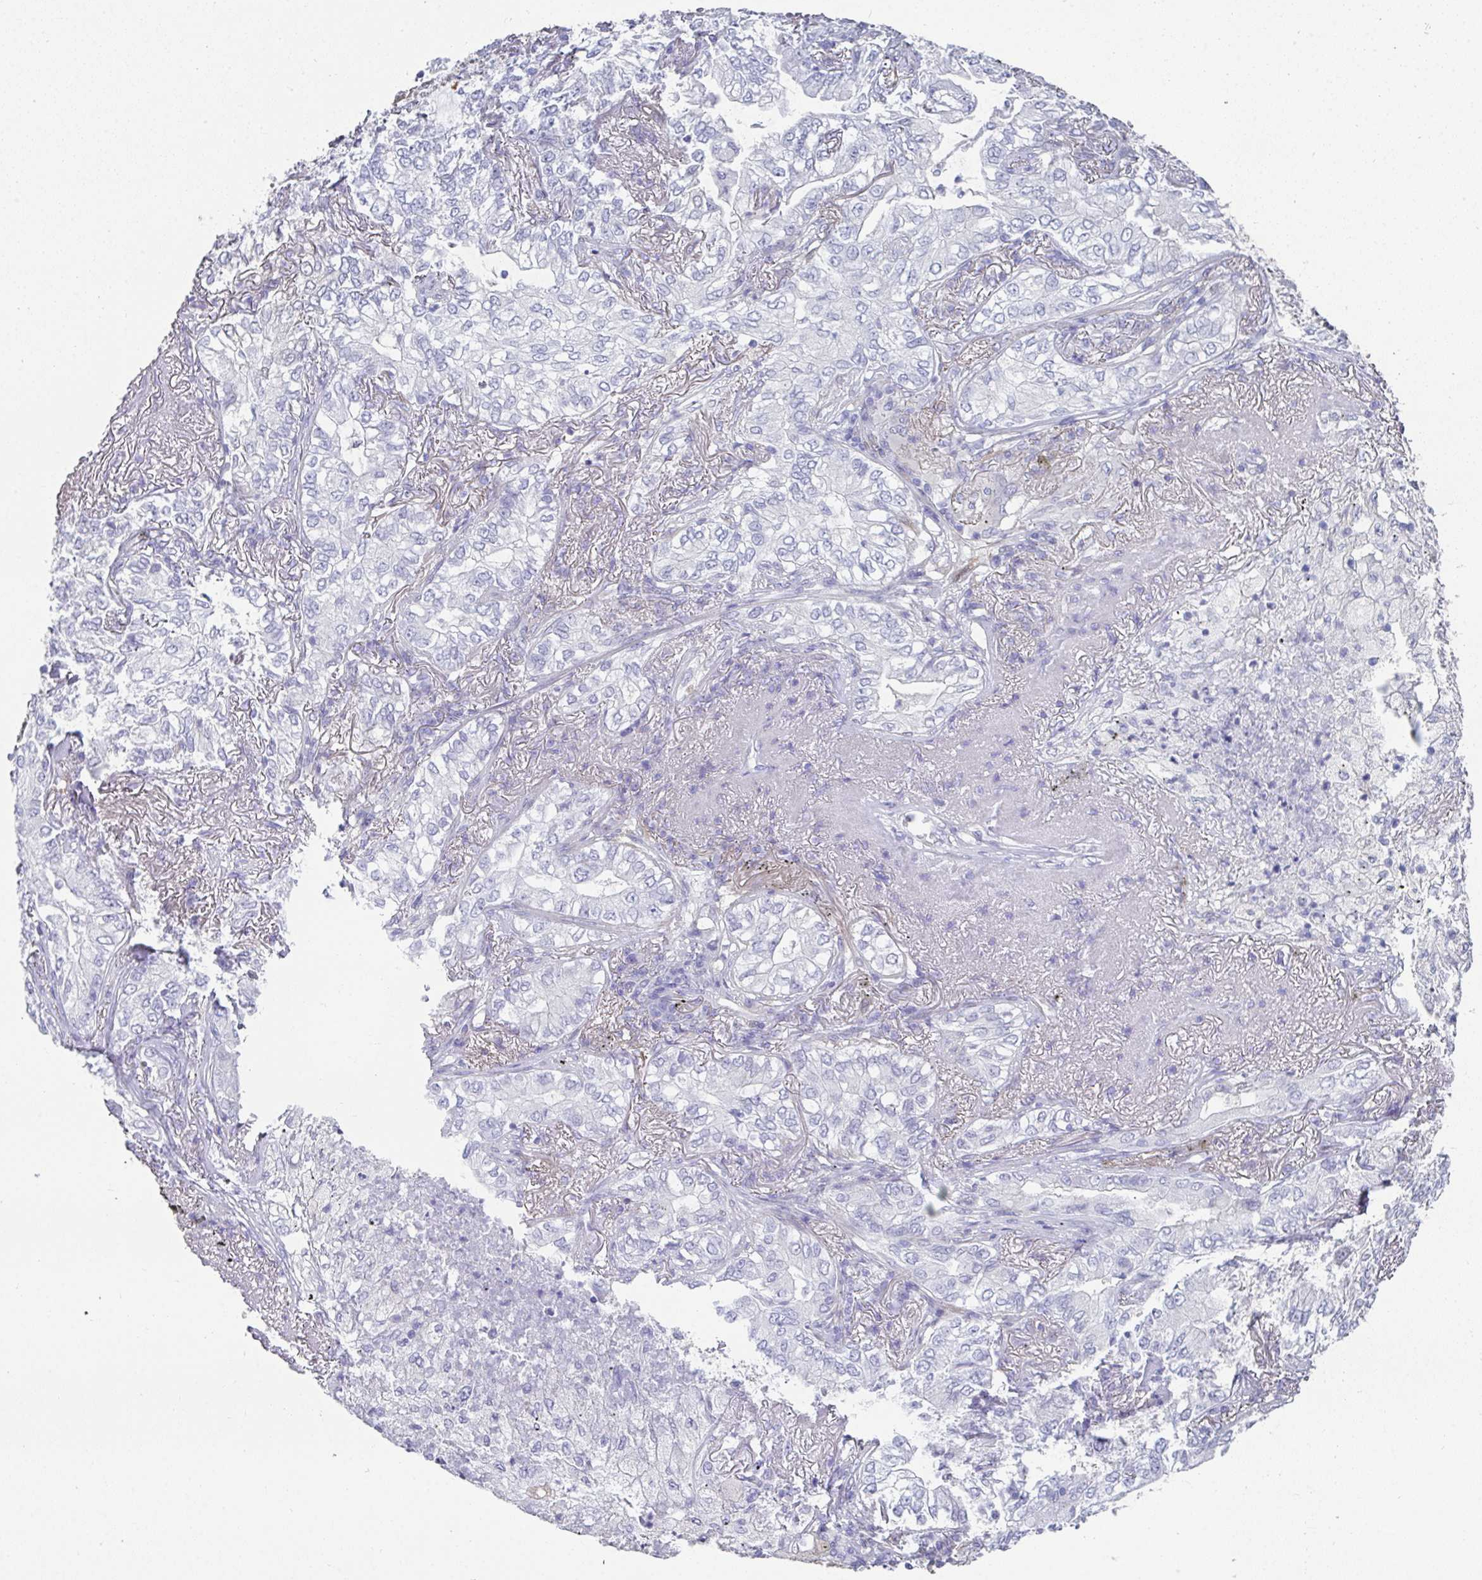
{"staining": {"intensity": "negative", "quantity": "none", "location": "none"}, "tissue": "lung cancer", "cell_type": "Tumor cells", "image_type": "cancer", "snomed": [{"axis": "morphology", "description": "Adenocarcinoma, NOS"}, {"axis": "topography", "description": "Lung"}], "caption": "DAB immunohistochemical staining of human lung cancer (adenocarcinoma) displays no significant positivity in tumor cells.", "gene": "RBP1", "patient": {"sex": "female", "age": 73}}